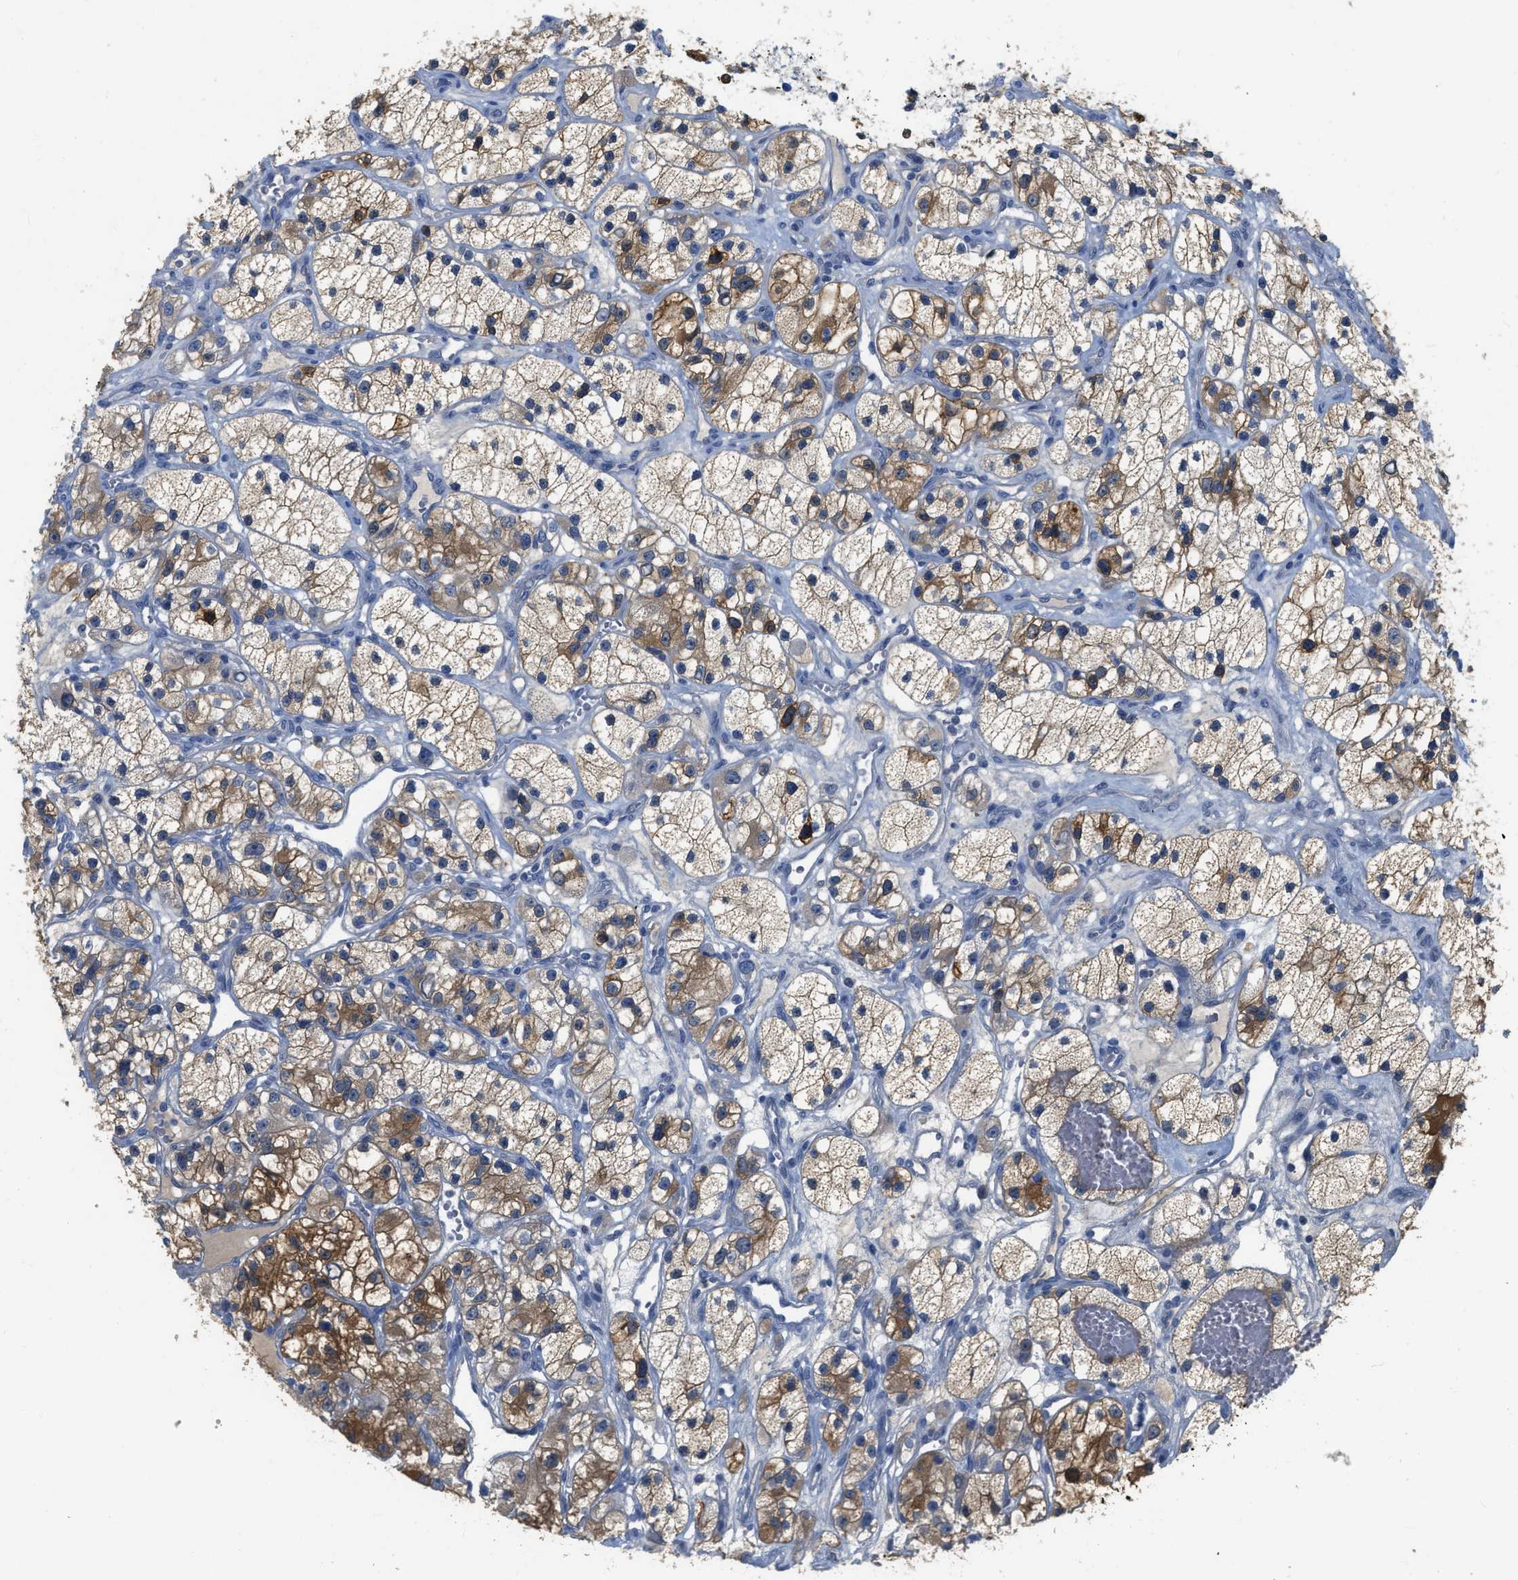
{"staining": {"intensity": "moderate", "quantity": ">75%", "location": "cytoplasmic/membranous"}, "tissue": "renal cancer", "cell_type": "Tumor cells", "image_type": "cancer", "snomed": [{"axis": "morphology", "description": "Adenocarcinoma, NOS"}, {"axis": "topography", "description": "Kidney"}], "caption": "This is a micrograph of immunohistochemistry staining of renal adenocarcinoma, which shows moderate staining in the cytoplasmic/membranous of tumor cells.", "gene": "CRYM", "patient": {"sex": "female", "age": 57}}